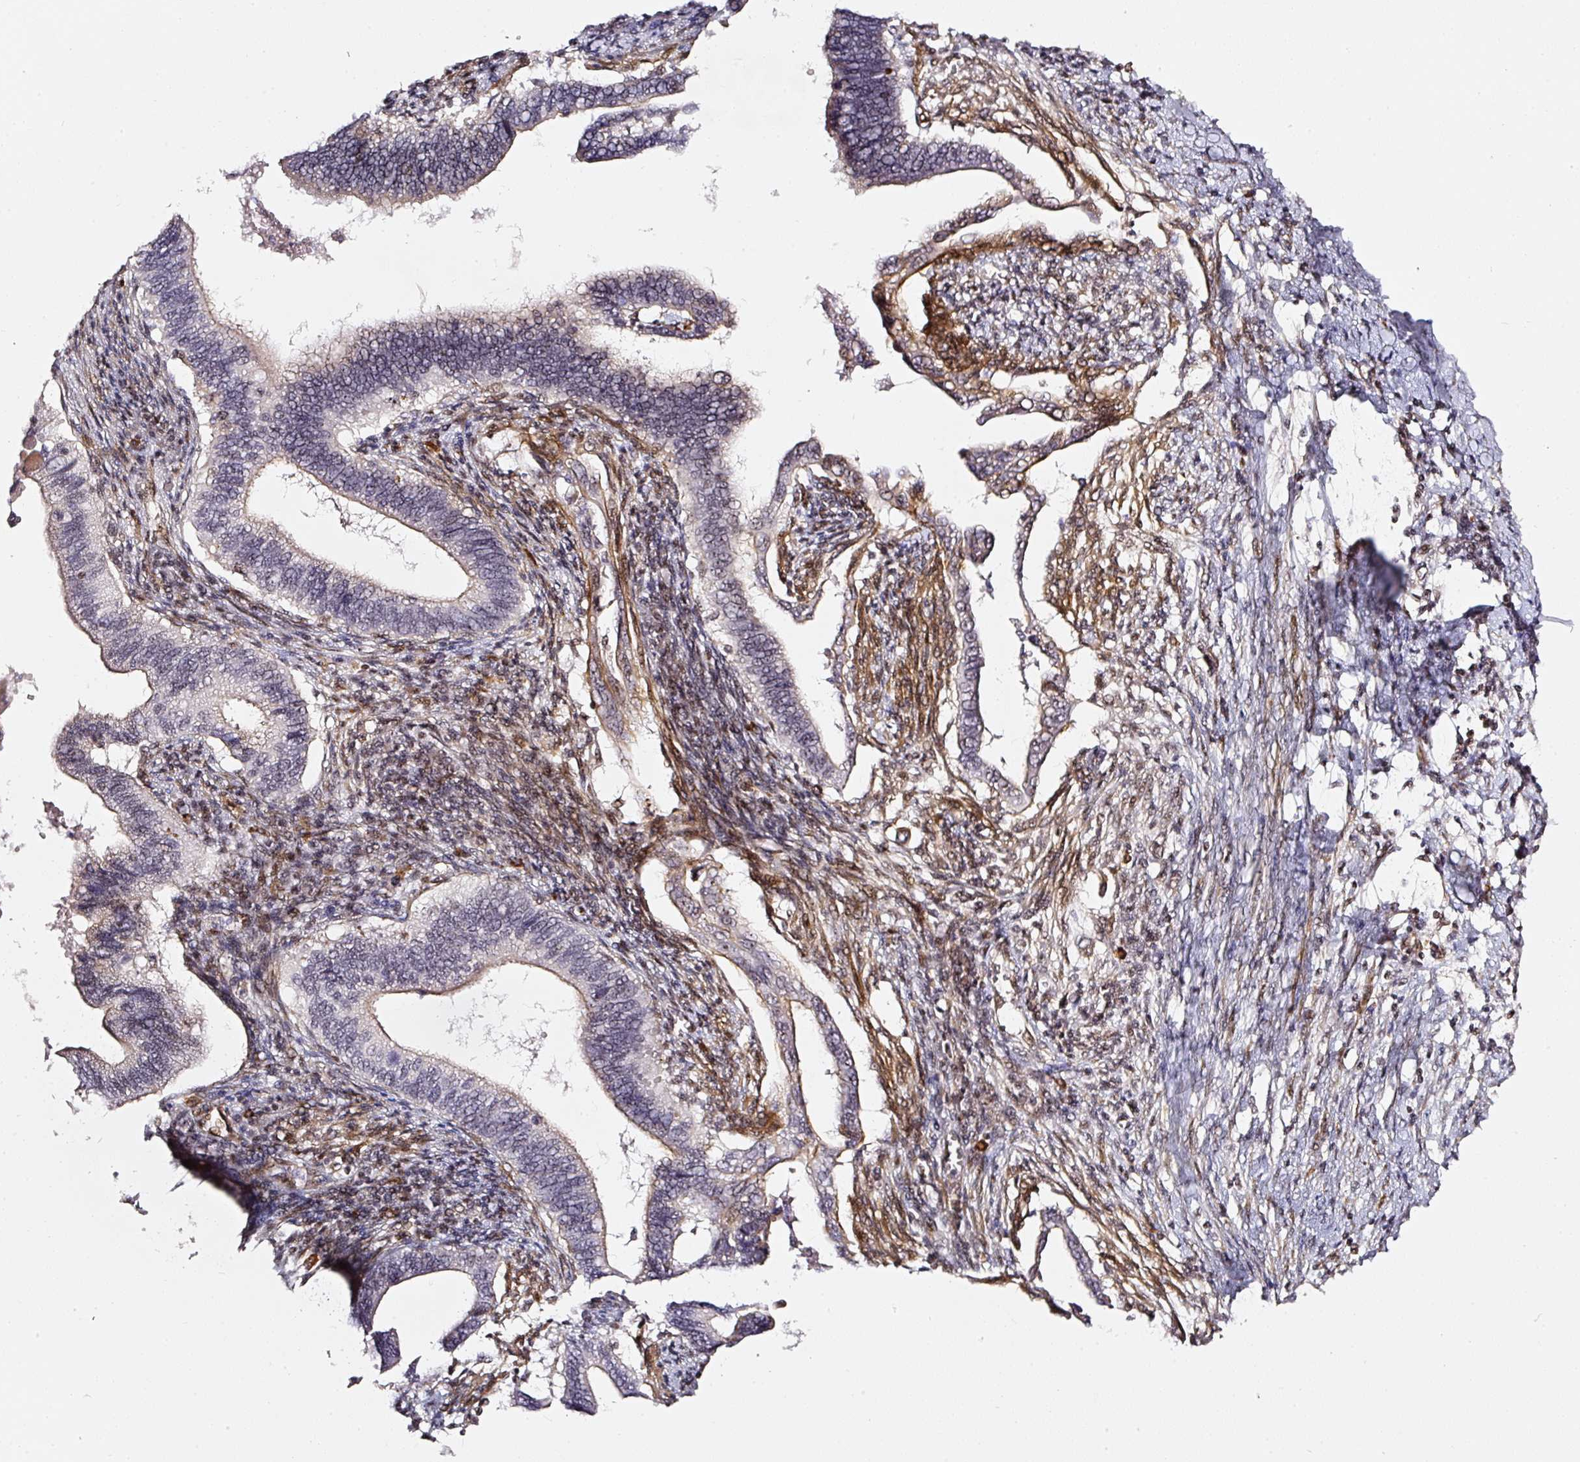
{"staining": {"intensity": "negative", "quantity": "none", "location": "none"}, "tissue": "cervical cancer", "cell_type": "Tumor cells", "image_type": "cancer", "snomed": [{"axis": "morphology", "description": "Adenocarcinoma, NOS"}, {"axis": "topography", "description": "Cervix"}], "caption": "Tumor cells show no significant expression in cervical adenocarcinoma.", "gene": "MXRA8", "patient": {"sex": "female", "age": 42}}